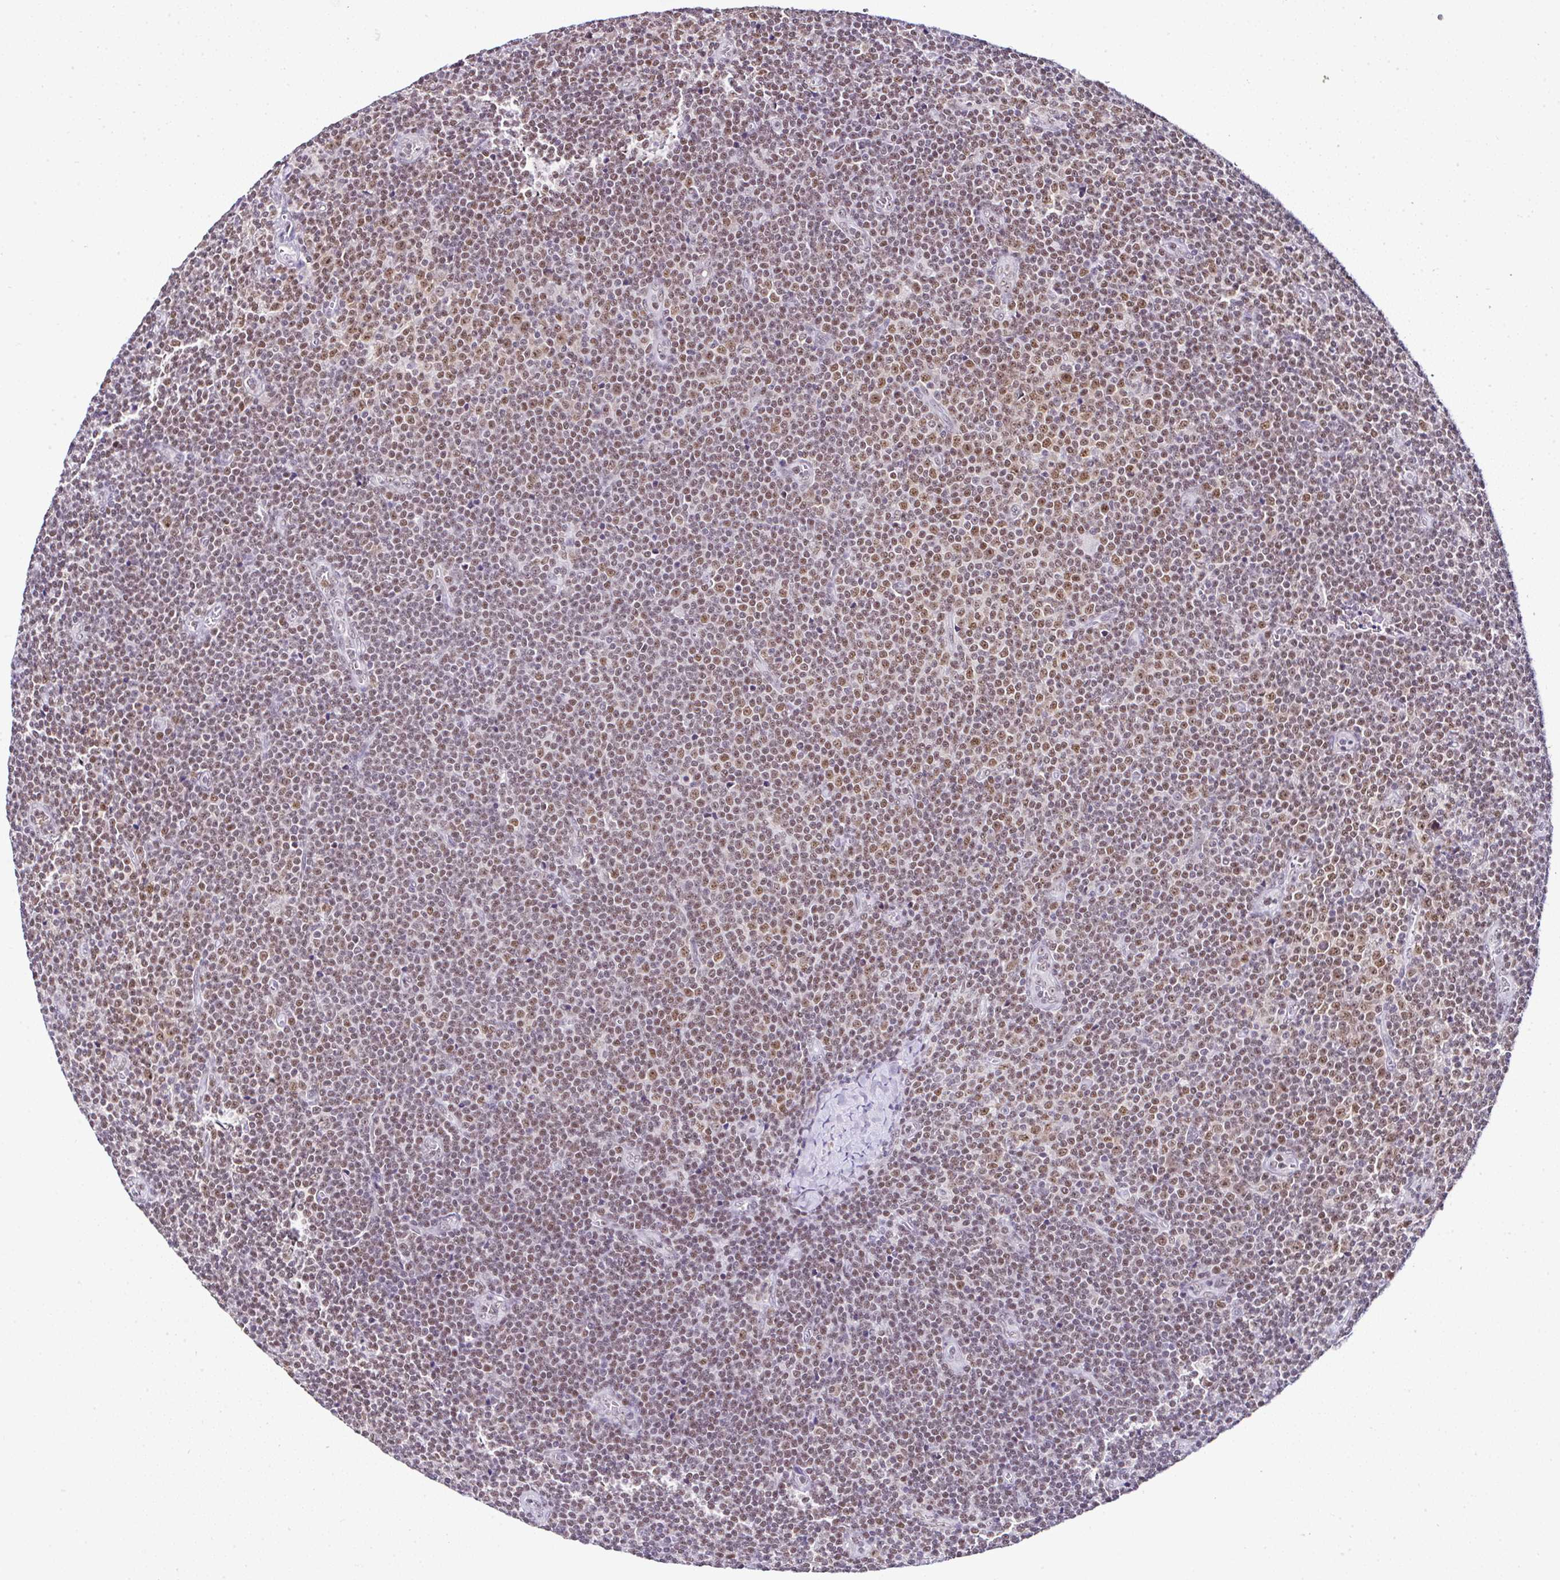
{"staining": {"intensity": "moderate", "quantity": ">75%", "location": "nuclear"}, "tissue": "lymphoma", "cell_type": "Tumor cells", "image_type": "cancer", "snomed": [{"axis": "morphology", "description": "Malignant lymphoma, non-Hodgkin's type, Low grade"}, {"axis": "topography", "description": "Lymph node"}], "caption": "The image exhibits immunohistochemical staining of lymphoma. There is moderate nuclear positivity is identified in about >75% of tumor cells. (DAB (3,3'-diaminobenzidine) IHC with brightfield microscopy, high magnification).", "gene": "PTPN2", "patient": {"sex": "male", "age": 48}}